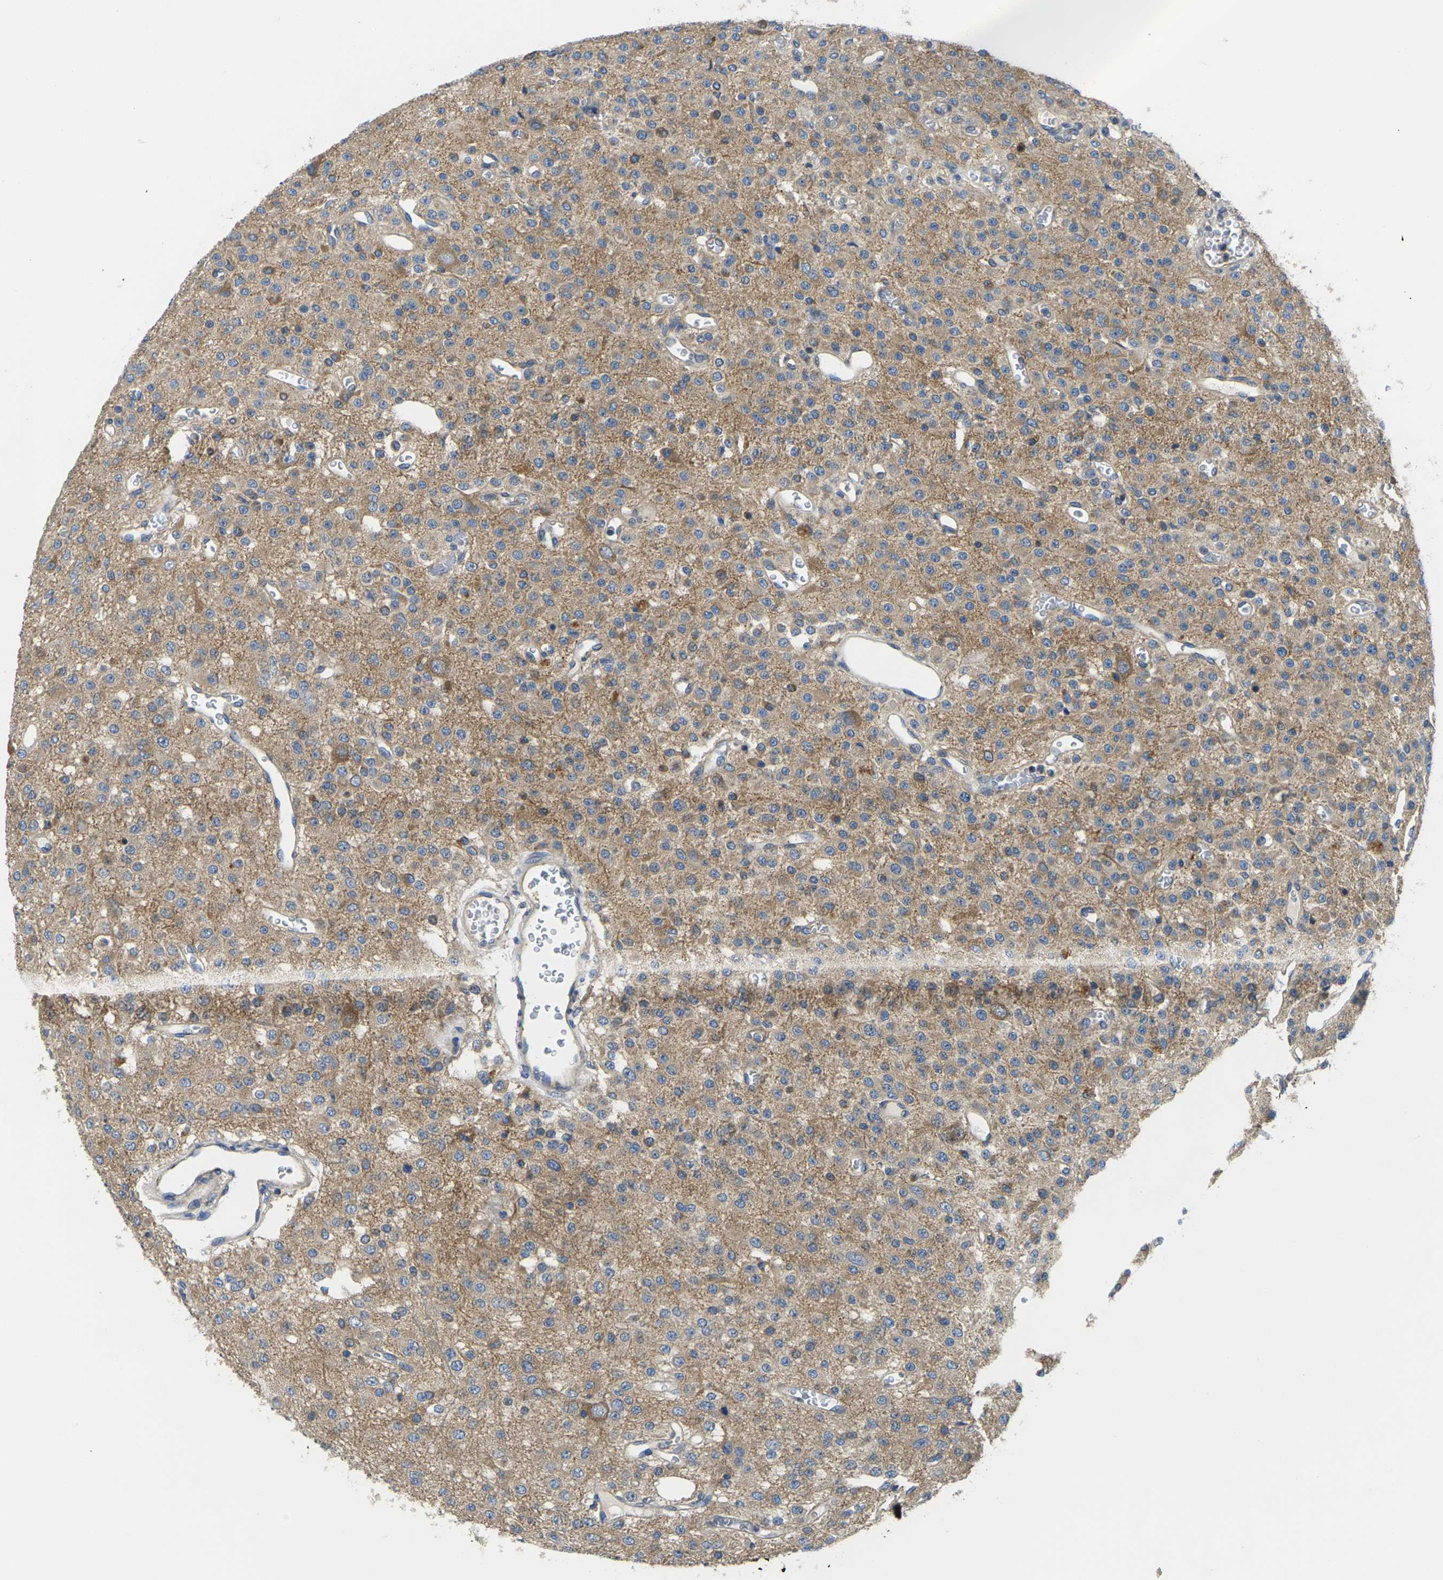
{"staining": {"intensity": "moderate", "quantity": "25%-75%", "location": "cytoplasmic/membranous"}, "tissue": "glioma", "cell_type": "Tumor cells", "image_type": "cancer", "snomed": [{"axis": "morphology", "description": "Glioma, malignant, Low grade"}, {"axis": "topography", "description": "Brain"}], "caption": "A photomicrograph showing moderate cytoplasmic/membranous expression in about 25%-75% of tumor cells in malignant glioma (low-grade), as visualized by brown immunohistochemical staining.", "gene": "TMCC2", "patient": {"sex": "male", "age": 38}}